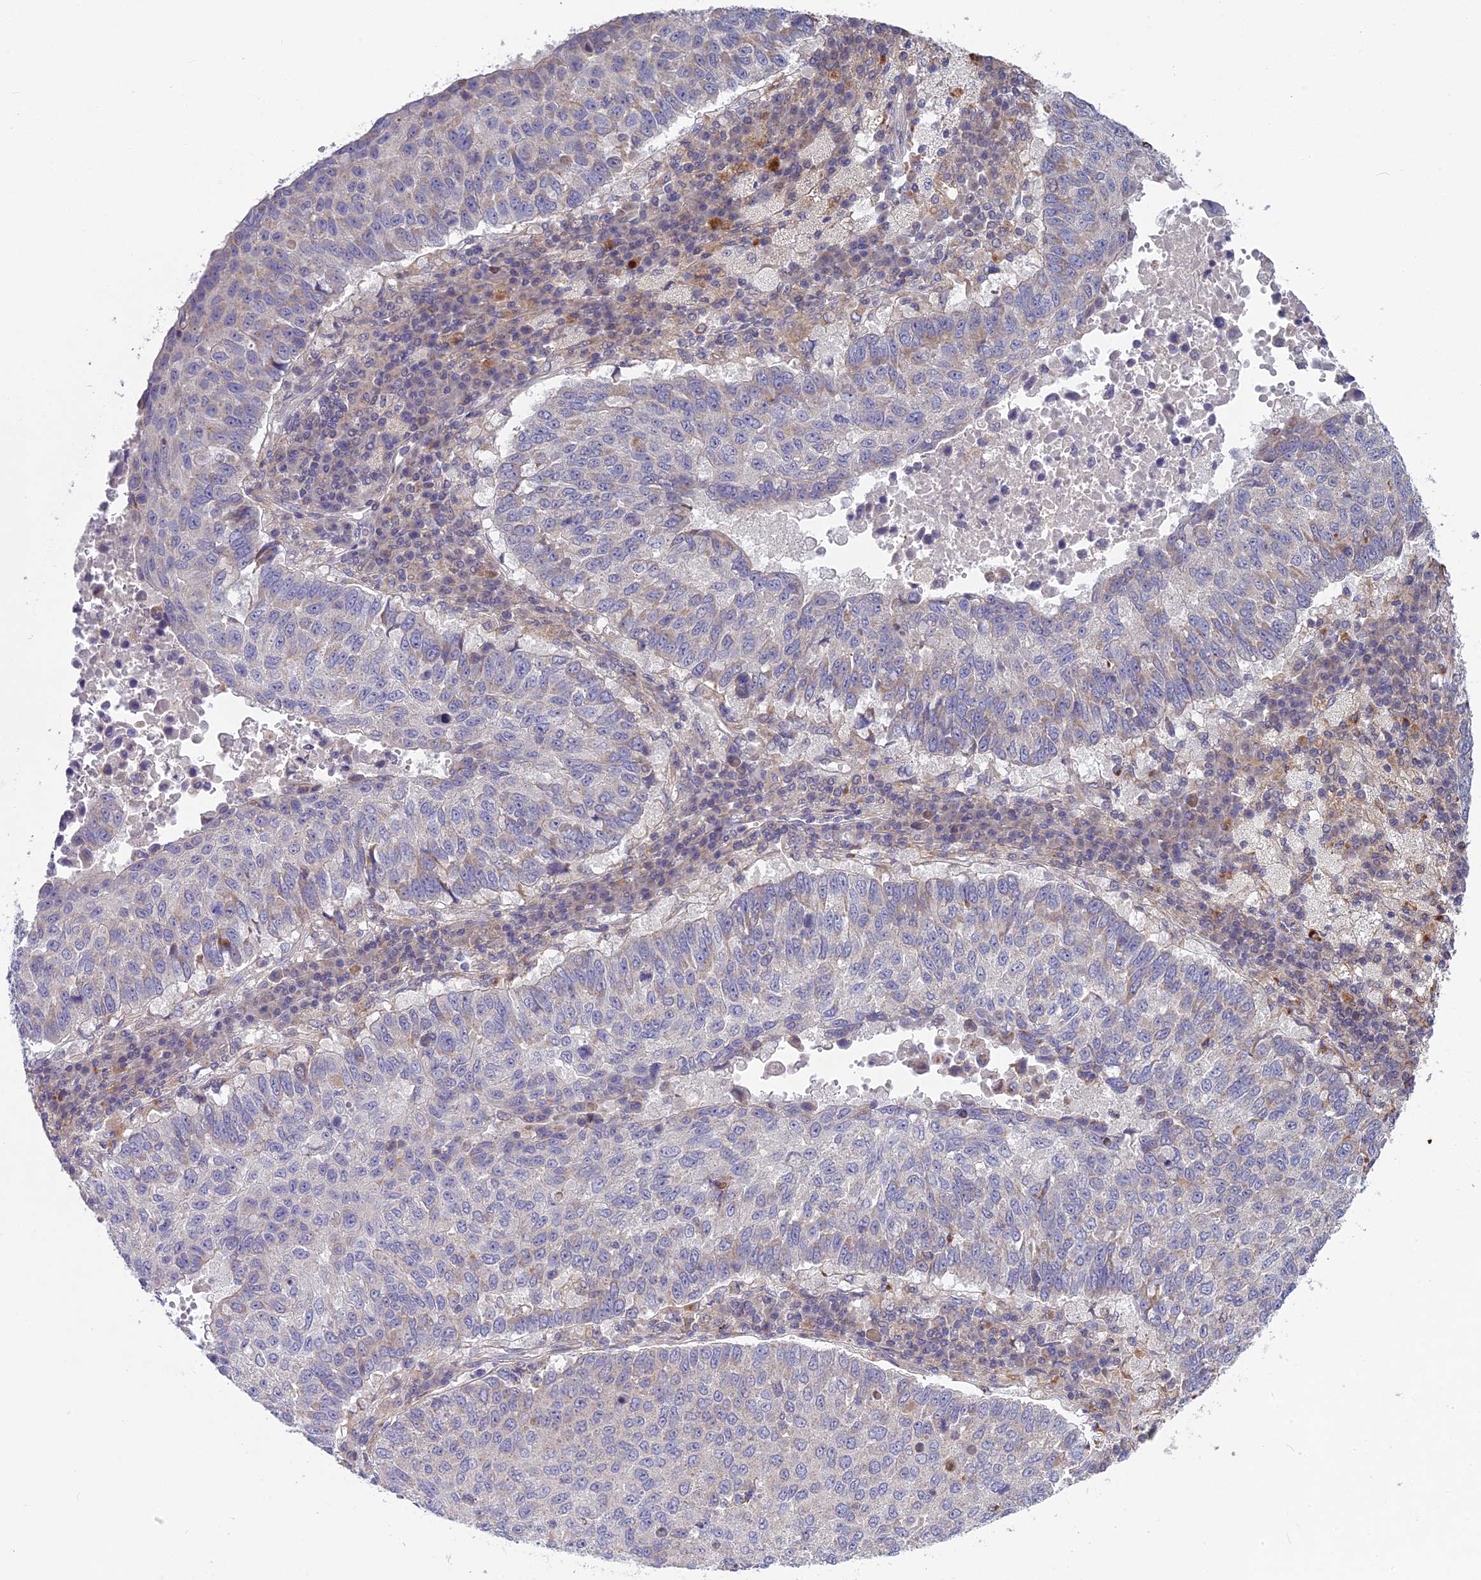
{"staining": {"intensity": "negative", "quantity": "none", "location": "none"}, "tissue": "lung cancer", "cell_type": "Tumor cells", "image_type": "cancer", "snomed": [{"axis": "morphology", "description": "Squamous cell carcinoma, NOS"}, {"axis": "topography", "description": "Lung"}], "caption": "DAB immunohistochemical staining of human lung cancer shows no significant expression in tumor cells.", "gene": "BLTP2", "patient": {"sex": "male", "age": 73}}